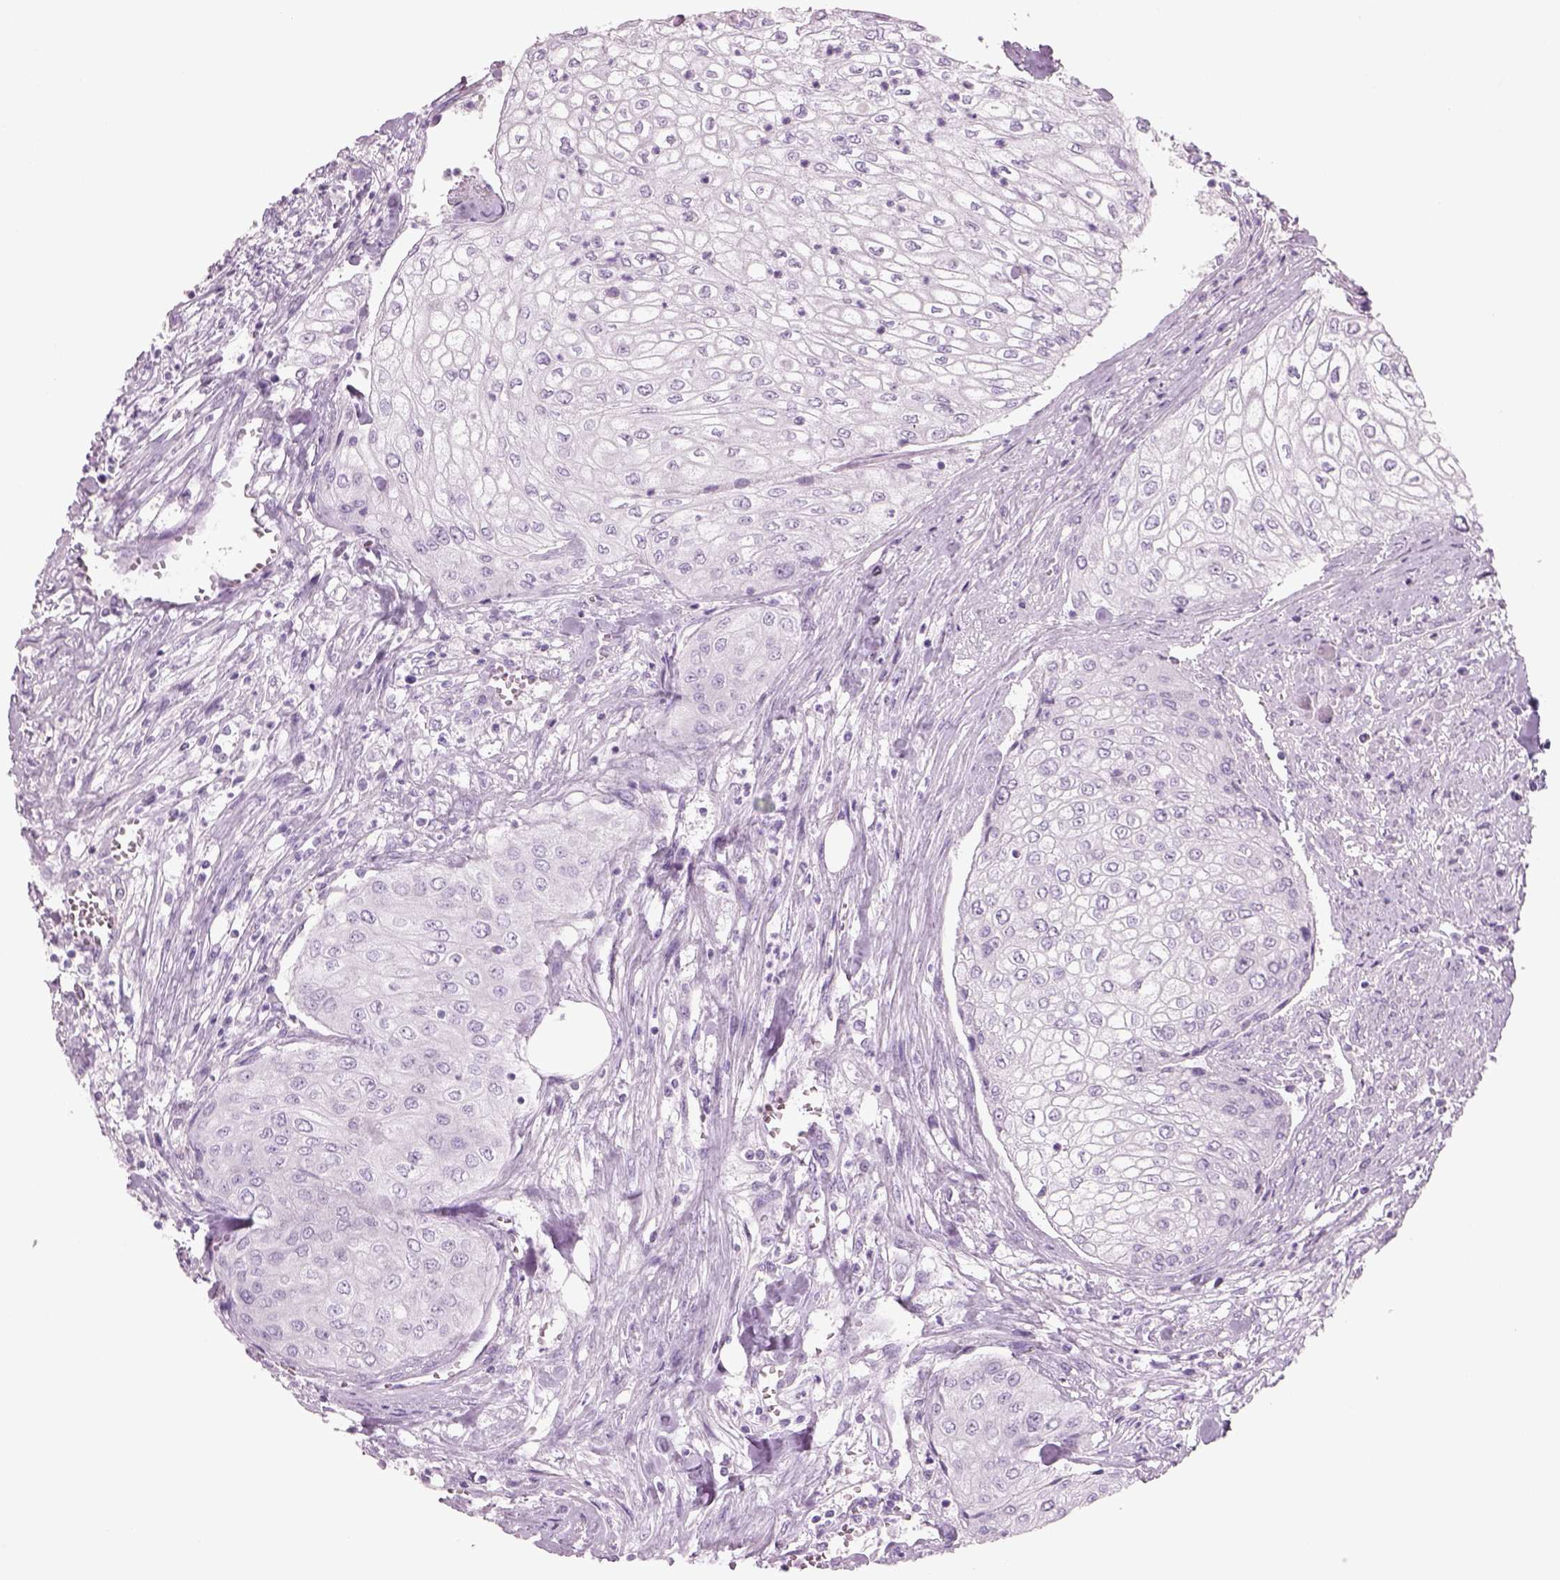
{"staining": {"intensity": "negative", "quantity": "none", "location": "none"}, "tissue": "urothelial cancer", "cell_type": "Tumor cells", "image_type": "cancer", "snomed": [{"axis": "morphology", "description": "Urothelial carcinoma, High grade"}, {"axis": "topography", "description": "Urinary bladder"}], "caption": "This photomicrograph is of urothelial cancer stained with IHC to label a protein in brown with the nuclei are counter-stained blue. There is no staining in tumor cells.", "gene": "RHO", "patient": {"sex": "male", "age": 62}}